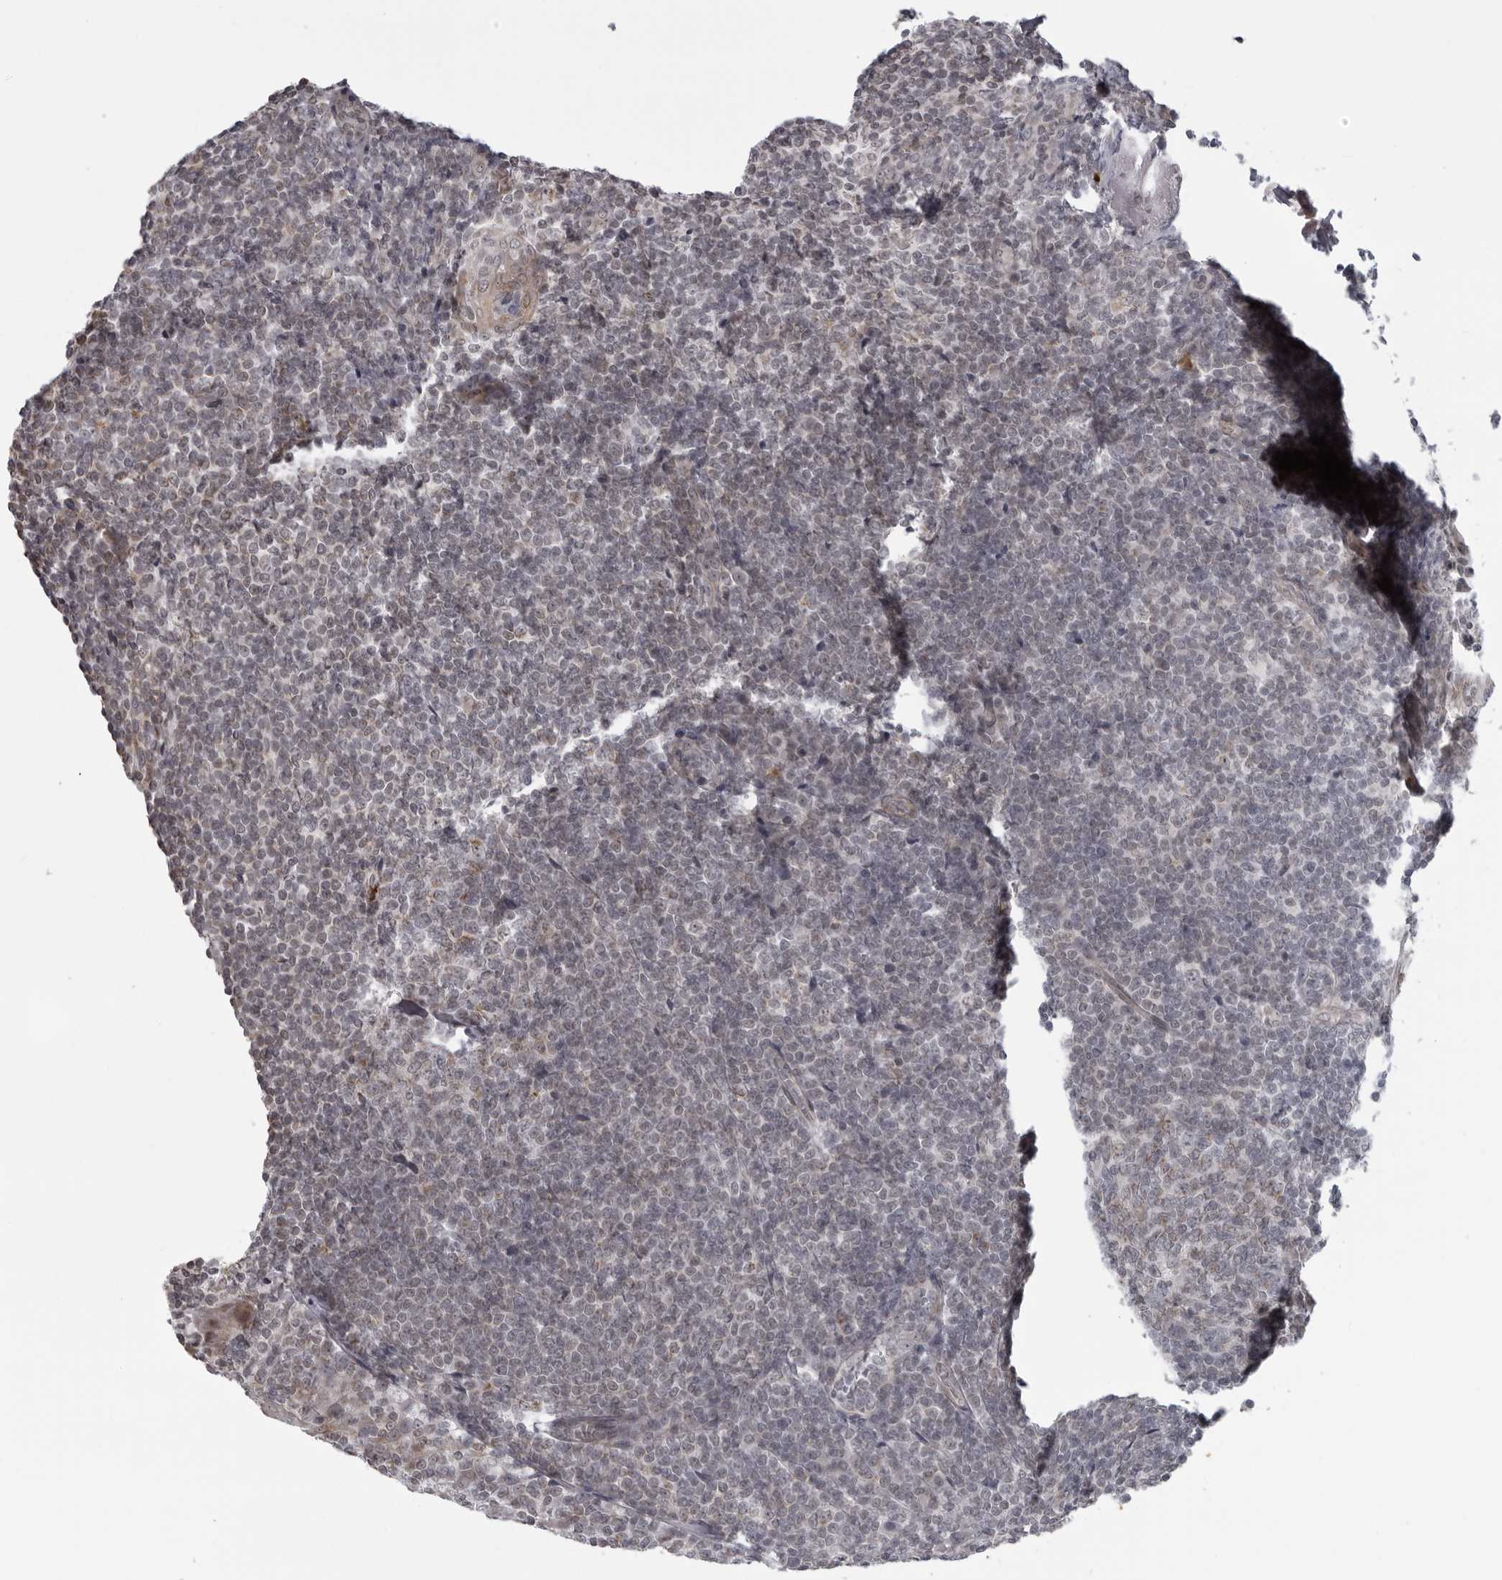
{"staining": {"intensity": "moderate", "quantity": "25%-75%", "location": "cytoplasmic/membranous"}, "tissue": "tonsil", "cell_type": "Germinal center cells", "image_type": "normal", "snomed": [{"axis": "morphology", "description": "Normal tissue, NOS"}, {"axis": "topography", "description": "Tonsil"}], "caption": "Immunohistochemistry of benign tonsil demonstrates medium levels of moderate cytoplasmic/membranous positivity in about 25%-75% of germinal center cells. The staining is performed using DAB (3,3'-diaminobenzidine) brown chromogen to label protein expression. The nuclei are counter-stained blue using hematoxylin.", "gene": "RTCA", "patient": {"sex": "male", "age": 37}}